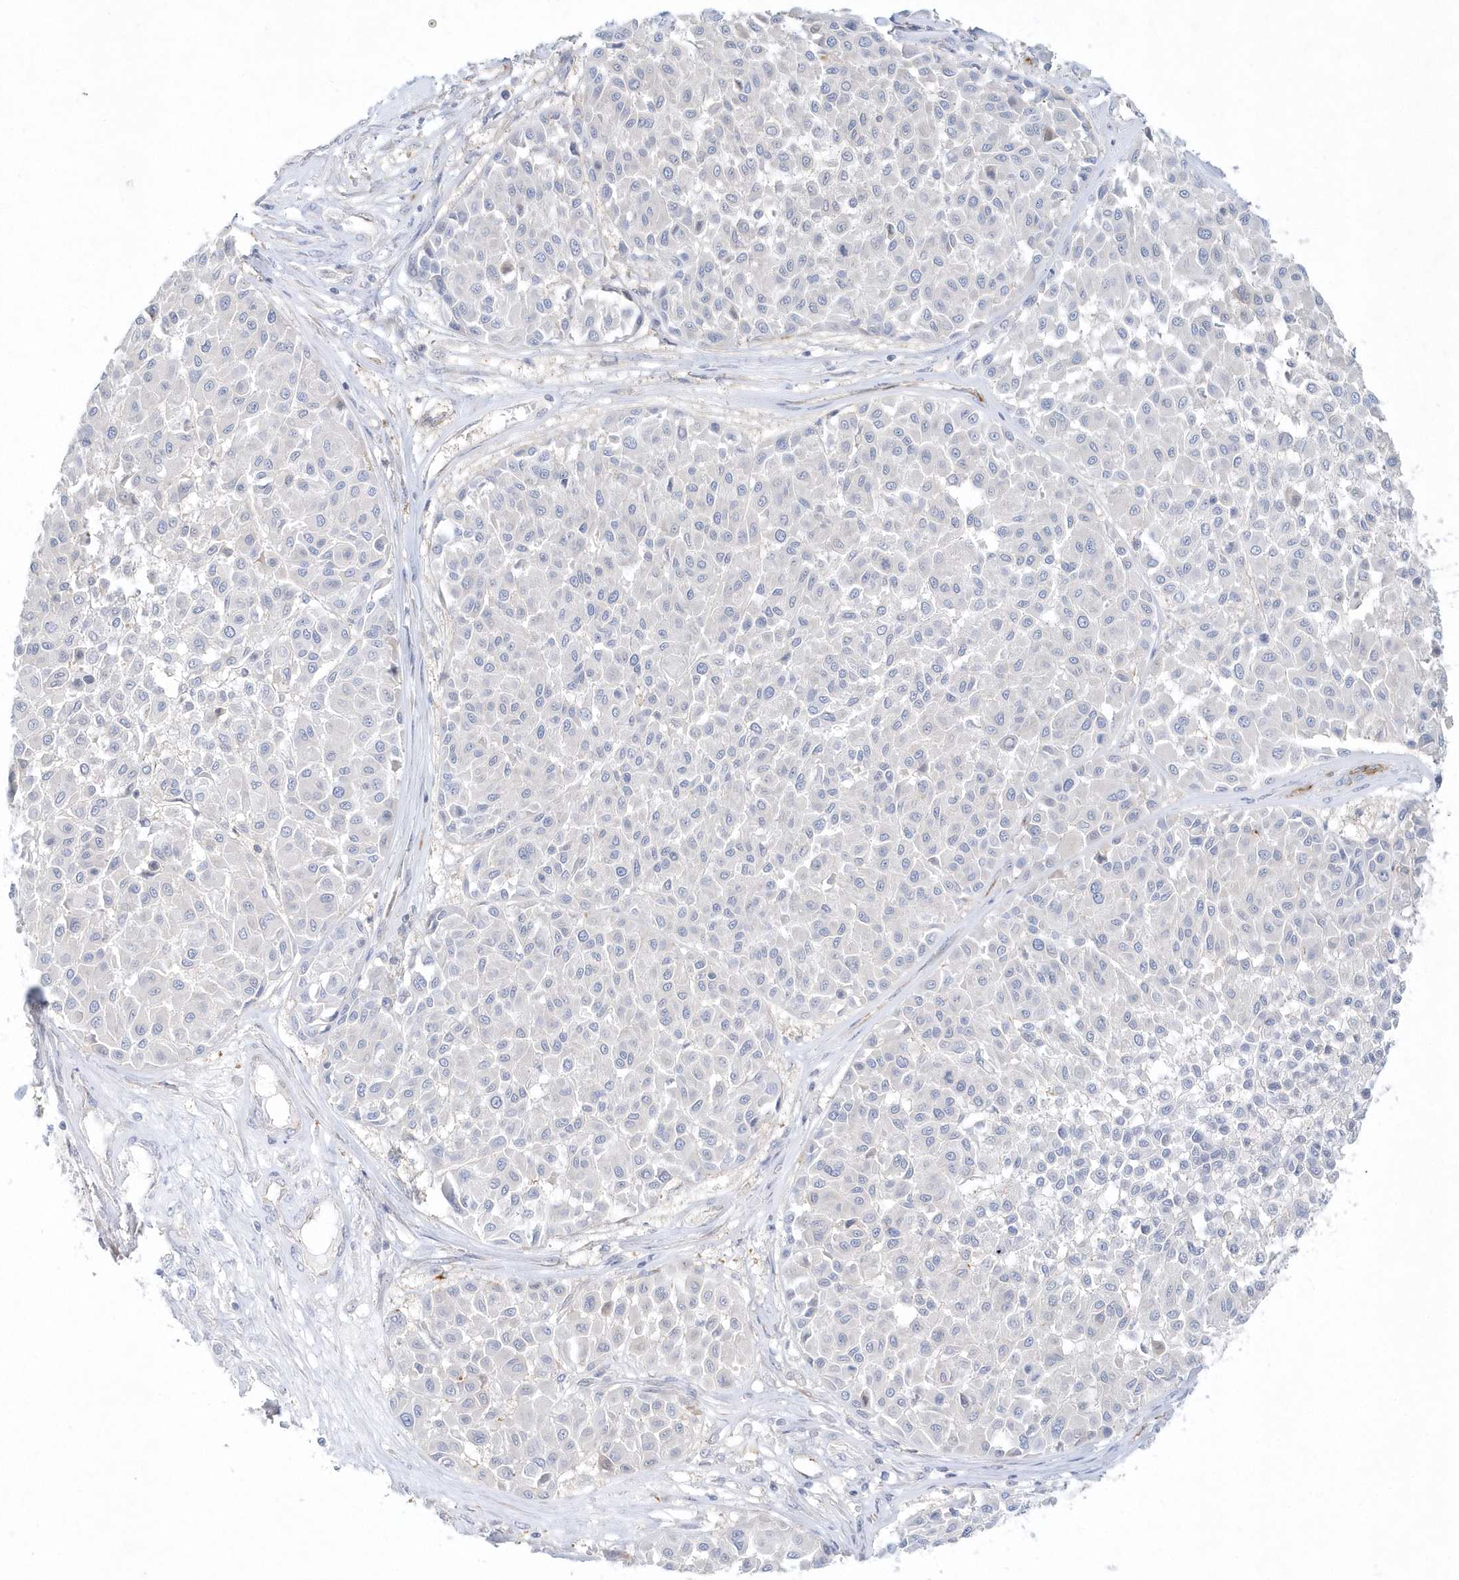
{"staining": {"intensity": "negative", "quantity": "none", "location": "none"}, "tissue": "melanoma", "cell_type": "Tumor cells", "image_type": "cancer", "snomed": [{"axis": "morphology", "description": "Malignant melanoma, Metastatic site"}, {"axis": "topography", "description": "Soft tissue"}], "caption": "A high-resolution histopathology image shows immunohistochemistry staining of malignant melanoma (metastatic site), which exhibits no significant expression in tumor cells.", "gene": "DNAH1", "patient": {"sex": "male", "age": 41}}